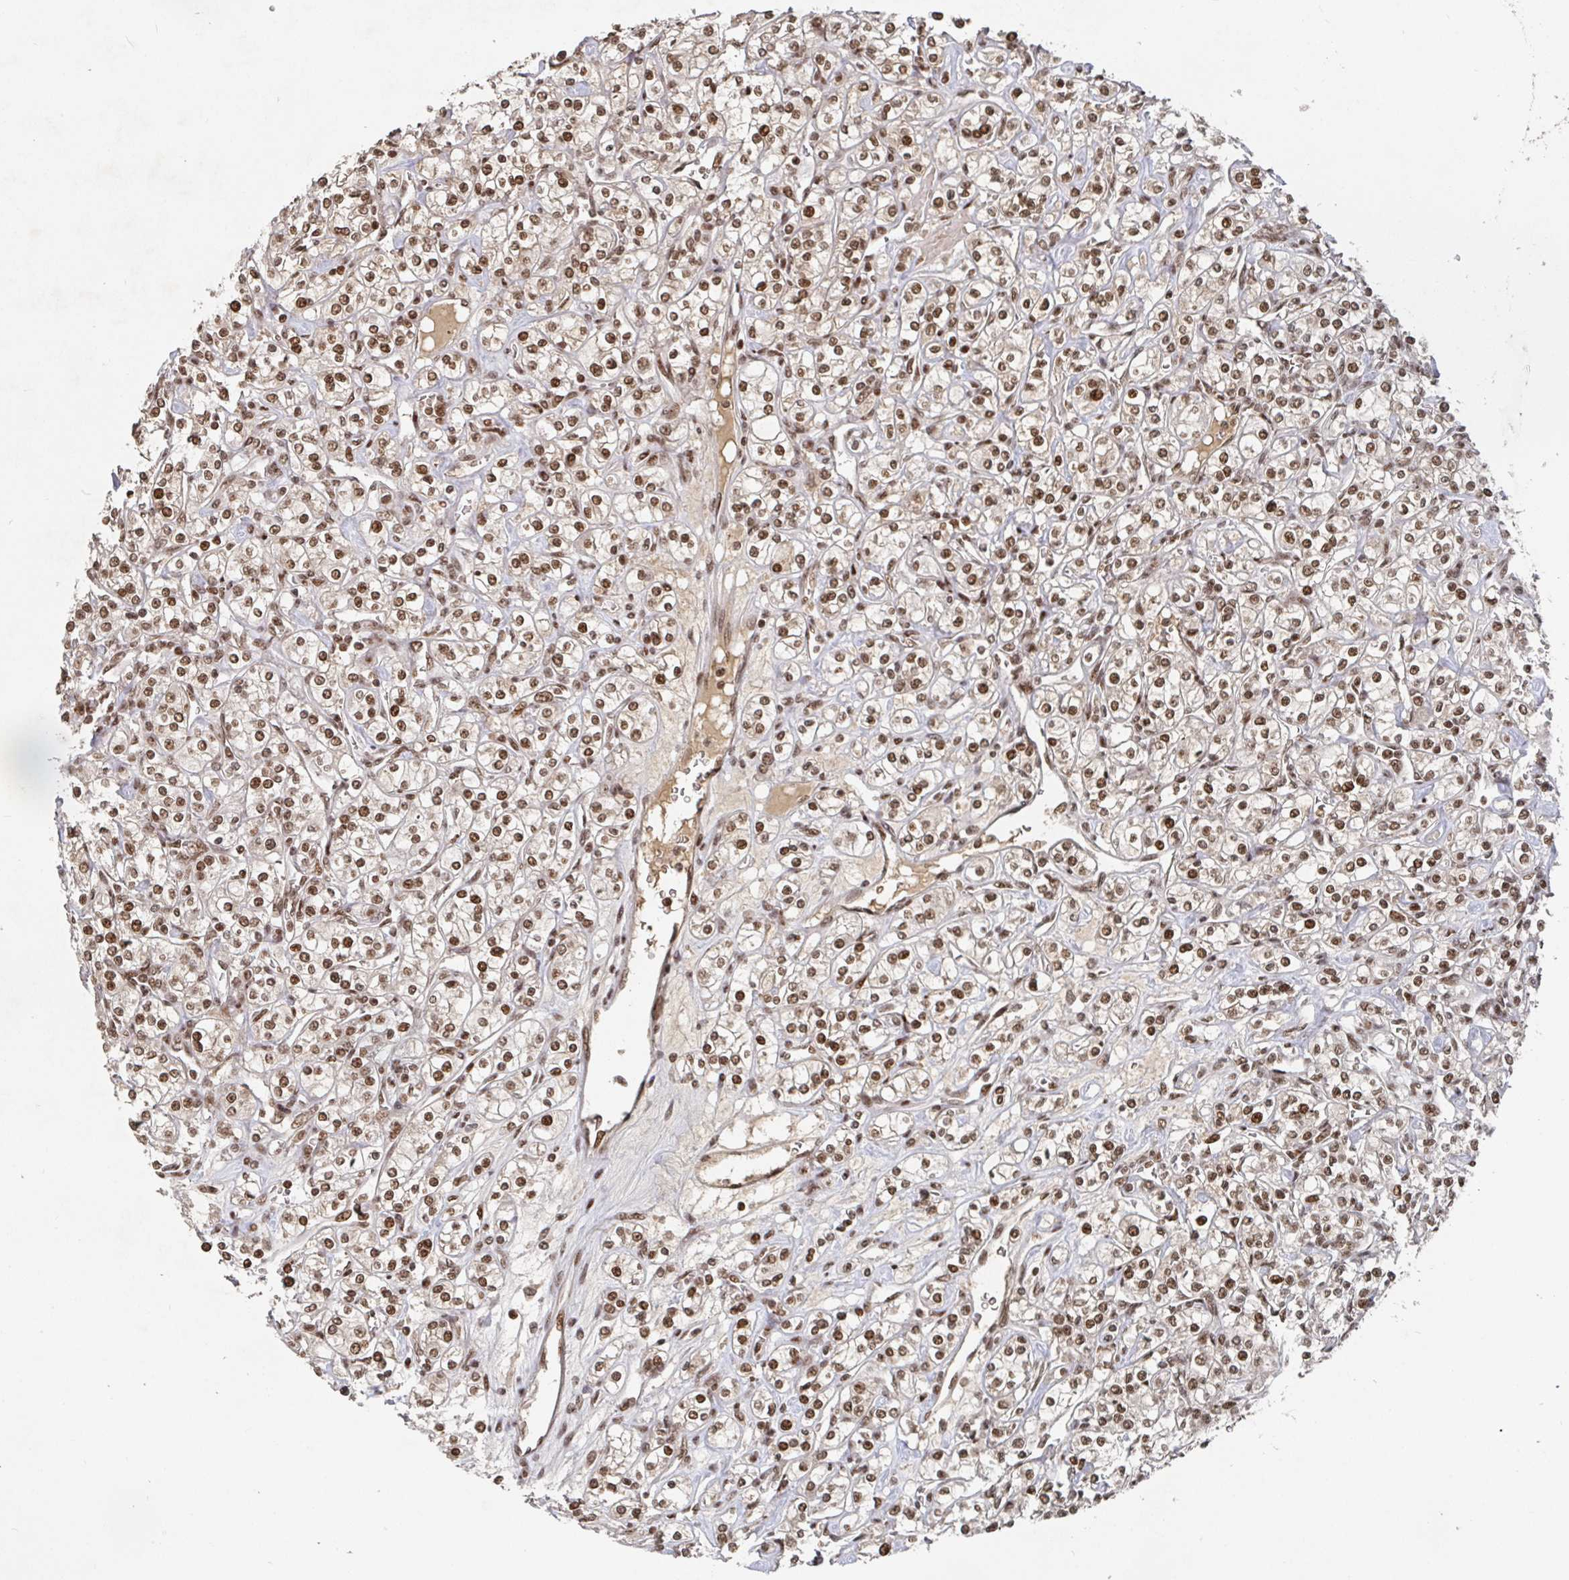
{"staining": {"intensity": "moderate", "quantity": ">75%", "location": "nuclear"}, "tissue": "renal cancer", "cell_type": "Tumor cells", "image_type": "cancer", "snomed": [{"axis": "morphology", "description": "Adenocarcinoma, NOS"}, {"axis": "topography", "description": "Kidney"}], "caption": "Immunohistochemical staining of adenocarcinoma (renal) demonstrates medium levels of moderate nuclear positivity in about >75% of tumor cells.", "gene": "ZDHHC12", "patient": {"sex": "male", "age": 77}}